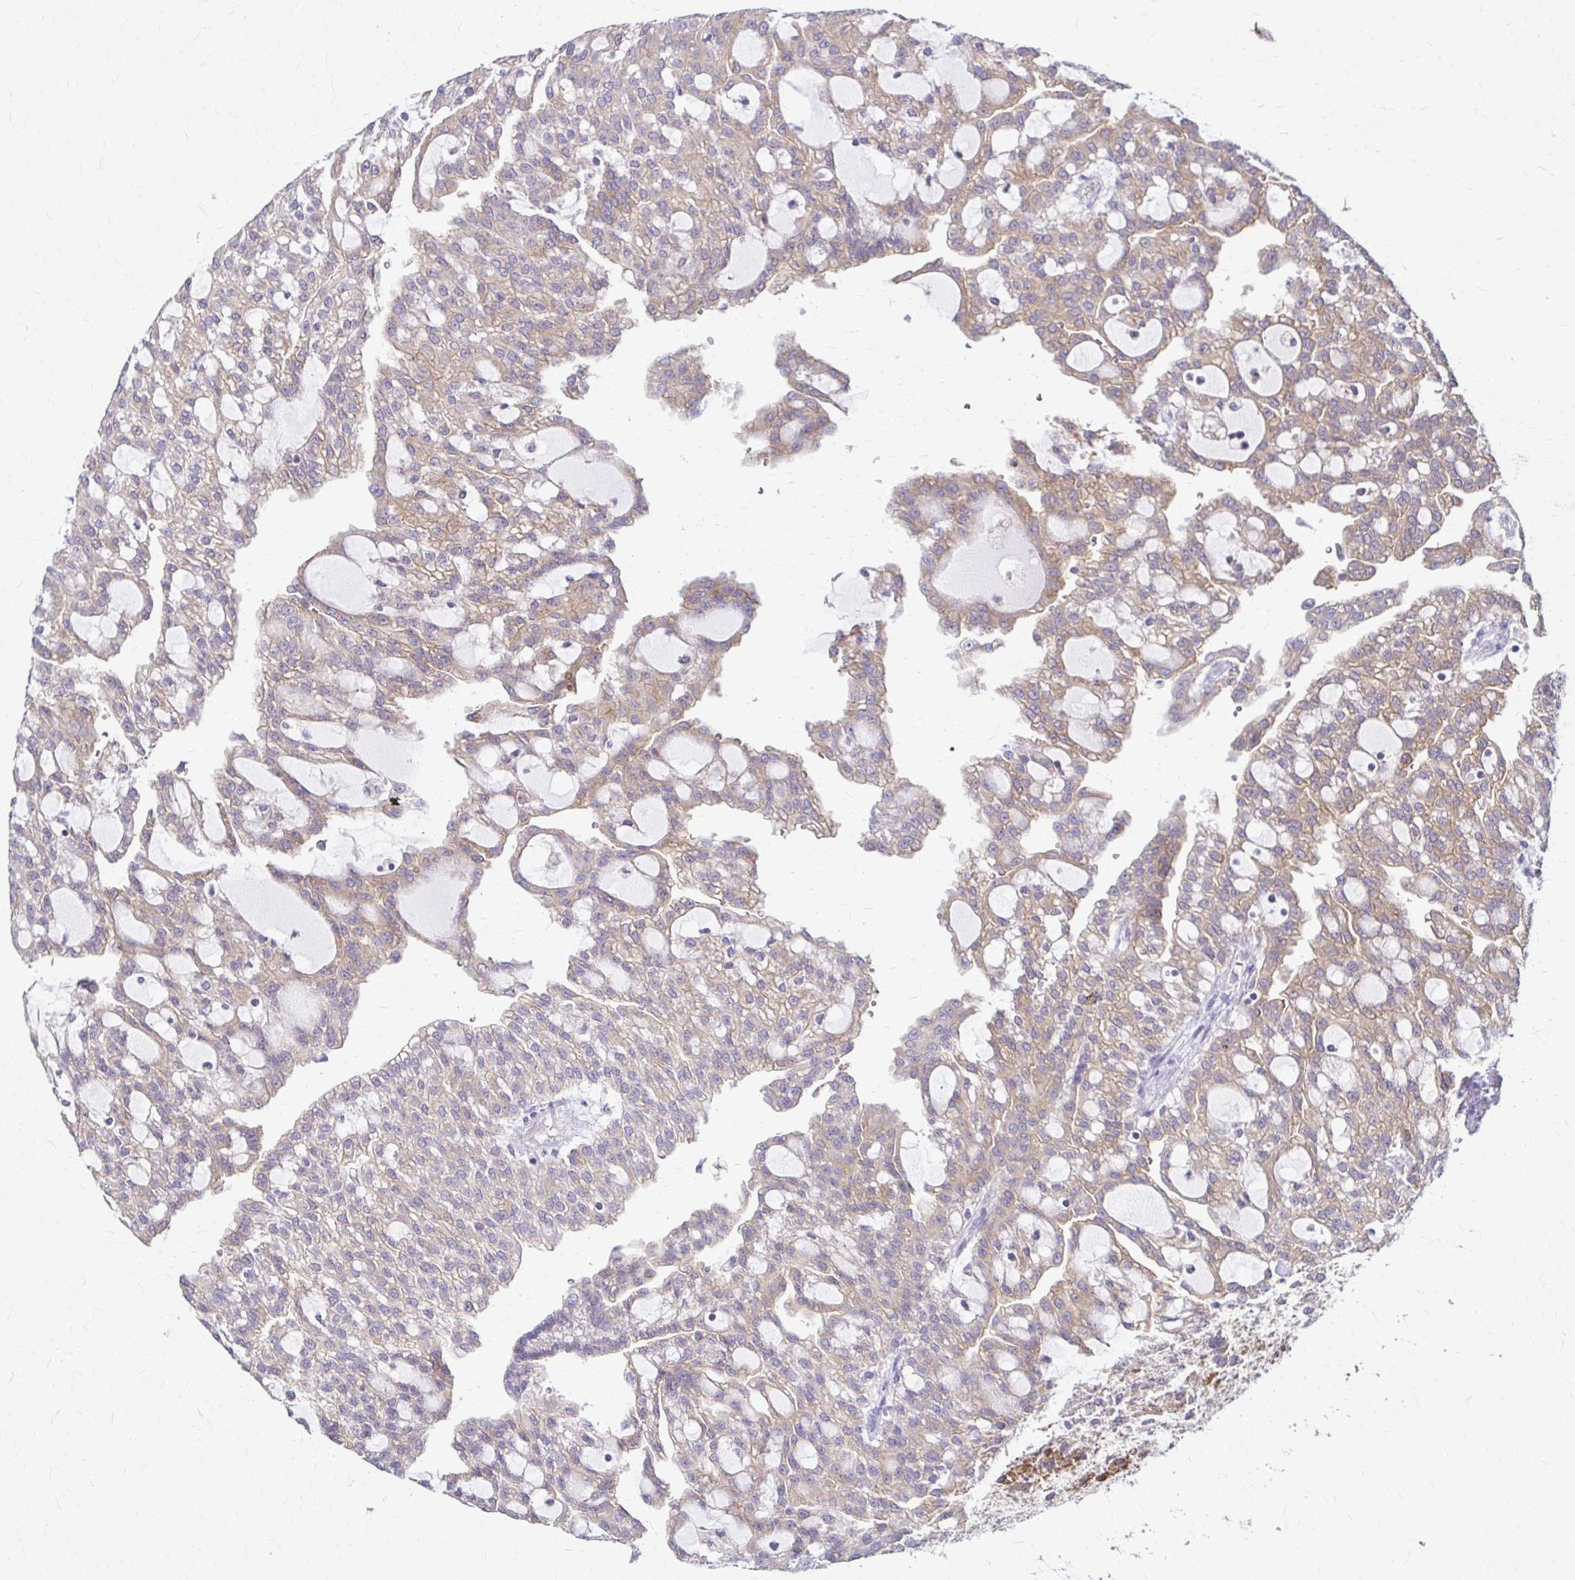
{"staining": {"intensity": "moderate", "quantity": "25%-75%", "location": "cytoplasmic/membranous"}, "tissue": "renal cancer", "cell_type": "Tumor cells", "image_type": "cancer", "snomed": [{"axis": "morphology", "description": "Adenocarcinoma, NOS"}, {"axis": "topography", "description": "Kidney"}], "caption": "Immunohistochemical staining of renal cancer (adenocarcinoma) exhibits medium levels of moderate cytoplasmic/membranous positivity in approximately 25%-75% of tumor cells.", "gene": "PIK3AP1", "patient": {"sex": "male", "age": 63}}